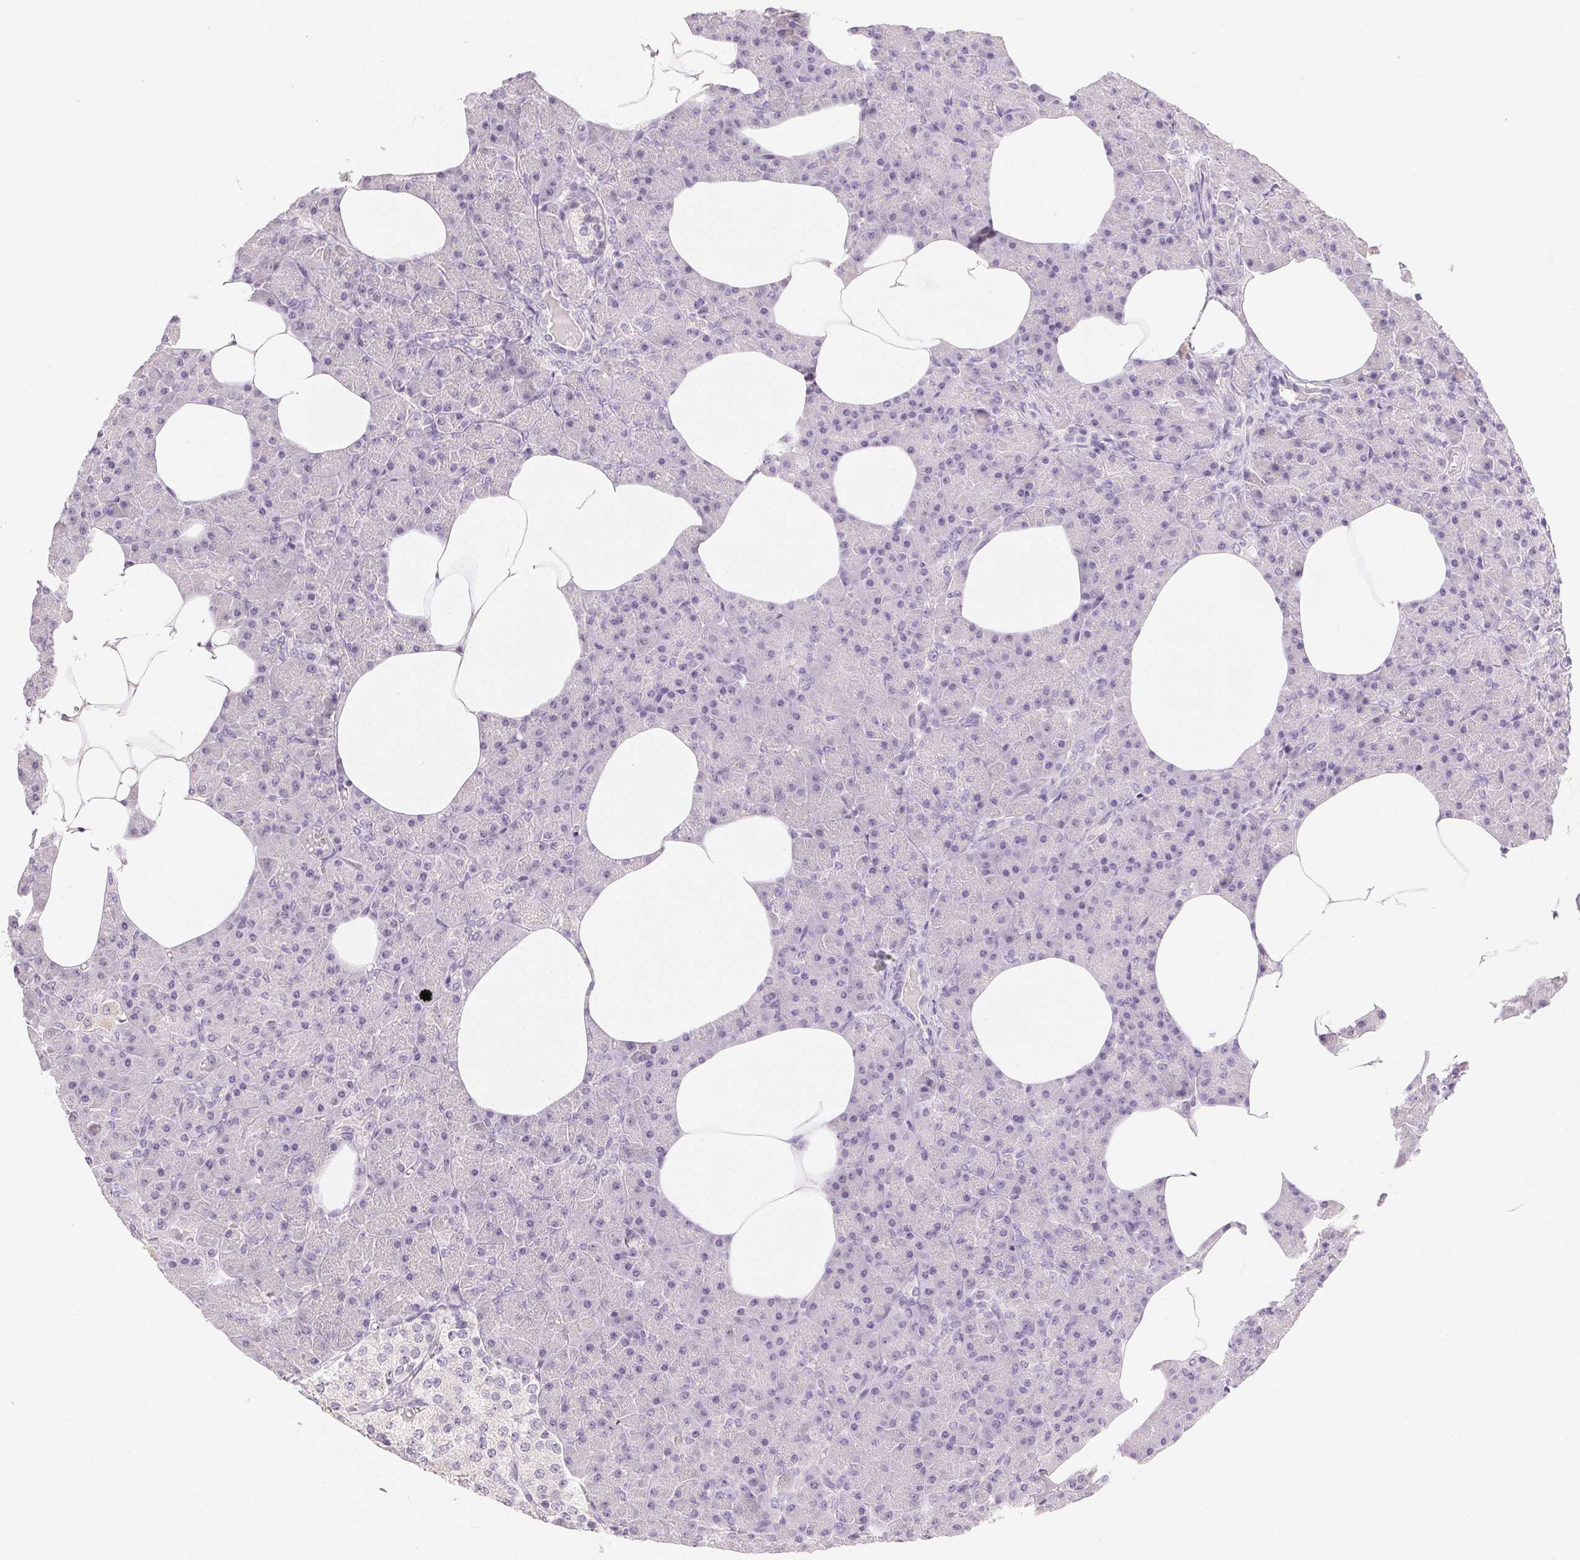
{"staining": {"intensity": "negative", "quantity": "none", "location": "none"}, "tissue": "pancreas", "cell_type": "Exocrine glandular cells", "image_type": "normal", "snomed": [{"axis": "morphology", "description": "Normal tissue, NOS"}, {"axis": "topography", "description": "Pancreas"}], "caption": "This is an immunohistochemistry (IHC) histopathology image of normal human pancreas. There is no positivity in exocrine glandular cells.", "gene": "MIOX", "patient": {"sex": "female", "age": 45}}